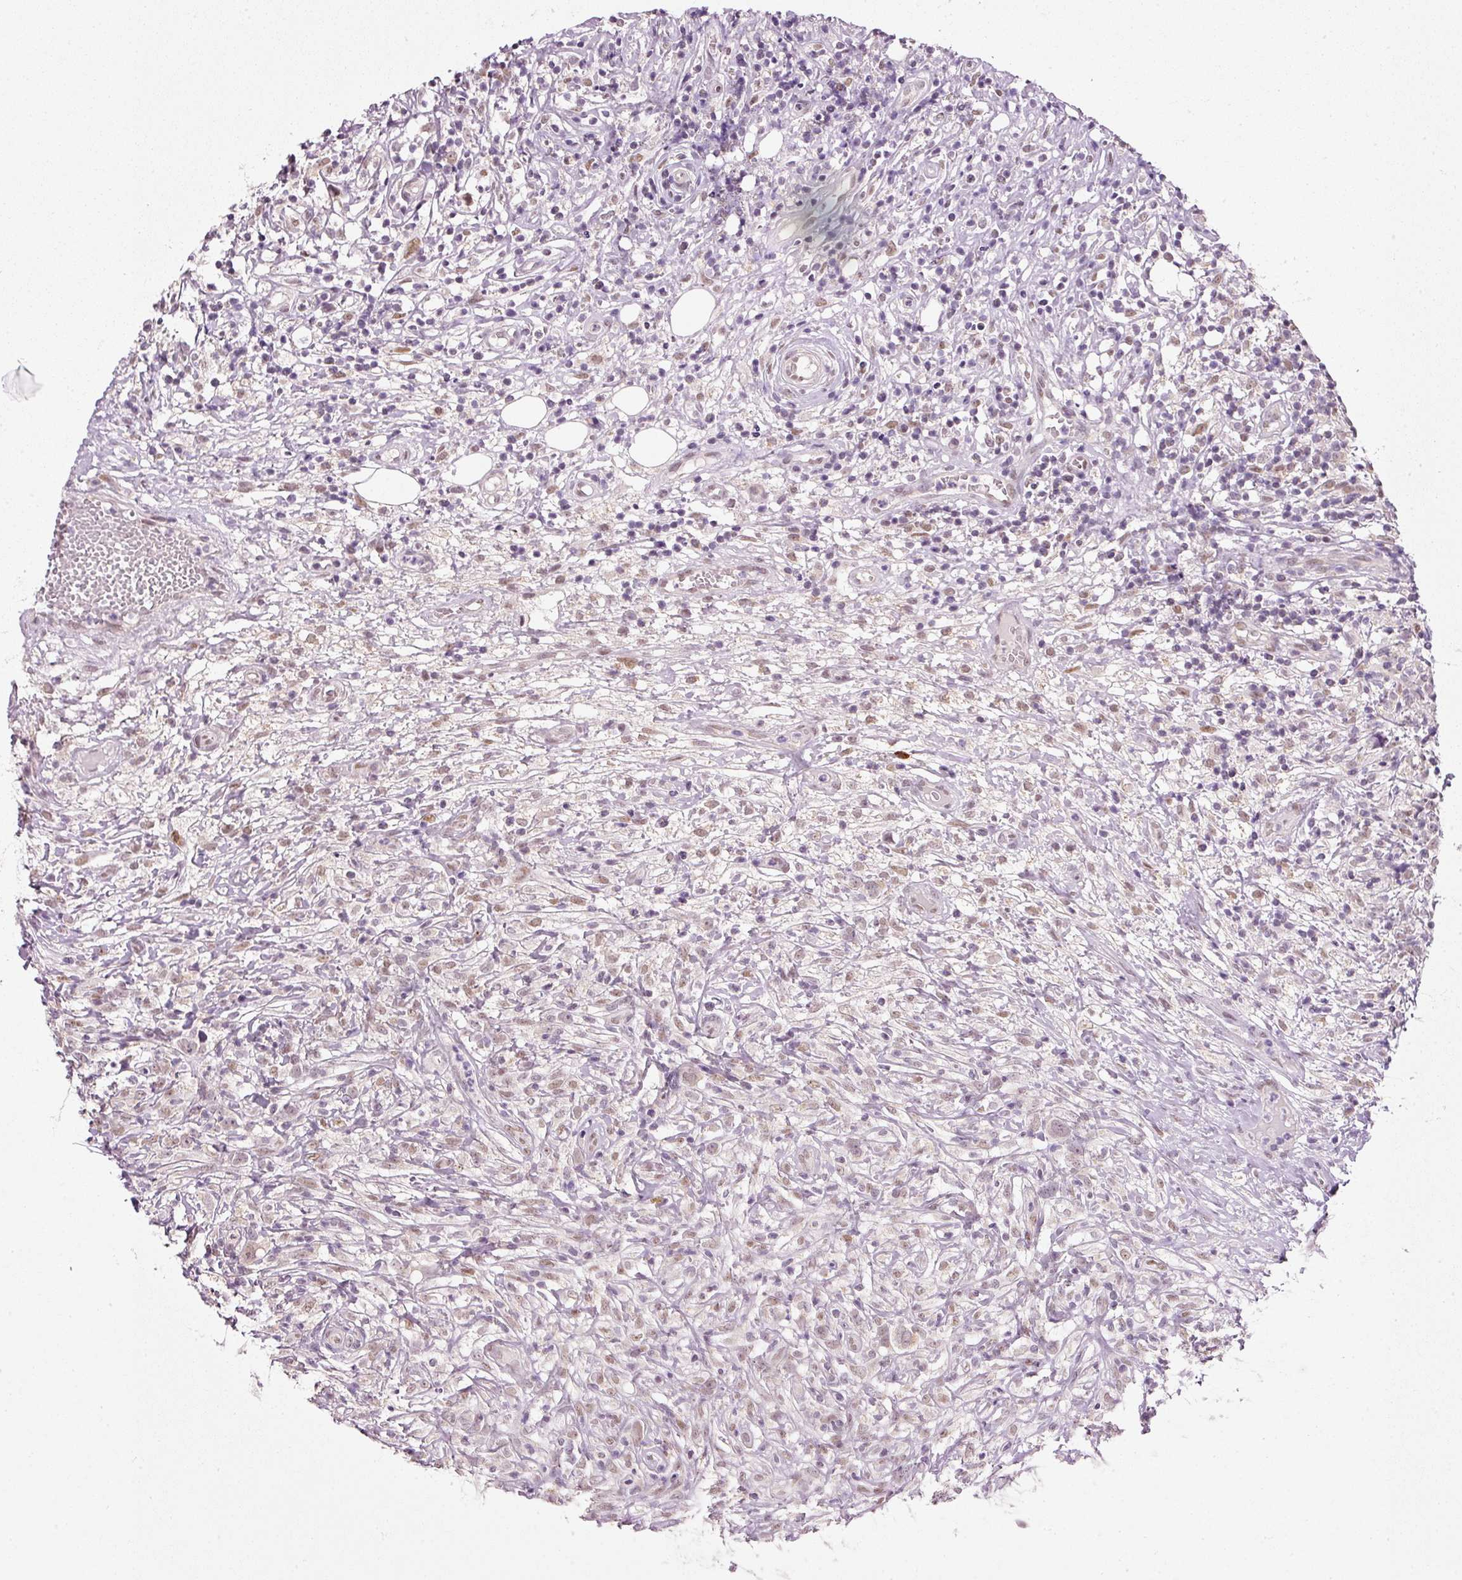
{"staining": {"intensity": "weak", "quantity": ">75%", "location": "nuclear"}, "tissue": "lymphoma", "cell_type": "Tumor cells", "image_type": "cancer", "snomed": [{"axis": "morphology", "description": "Hodgkin's disease, NOS"}, {"axis": "topography", "description": "No Tissue"}], "caption": "Hodgkin's disease stained with DAB (3,3'-diaminobenzidine) immunohistochemistry demonstrates low levels of weak nuclear expression in about >75% of tumor cells. (IHC, brightfield microscopy, high magnification).", "gene": "FSTL3", "patient": {"sex": "female", "age": 21}}